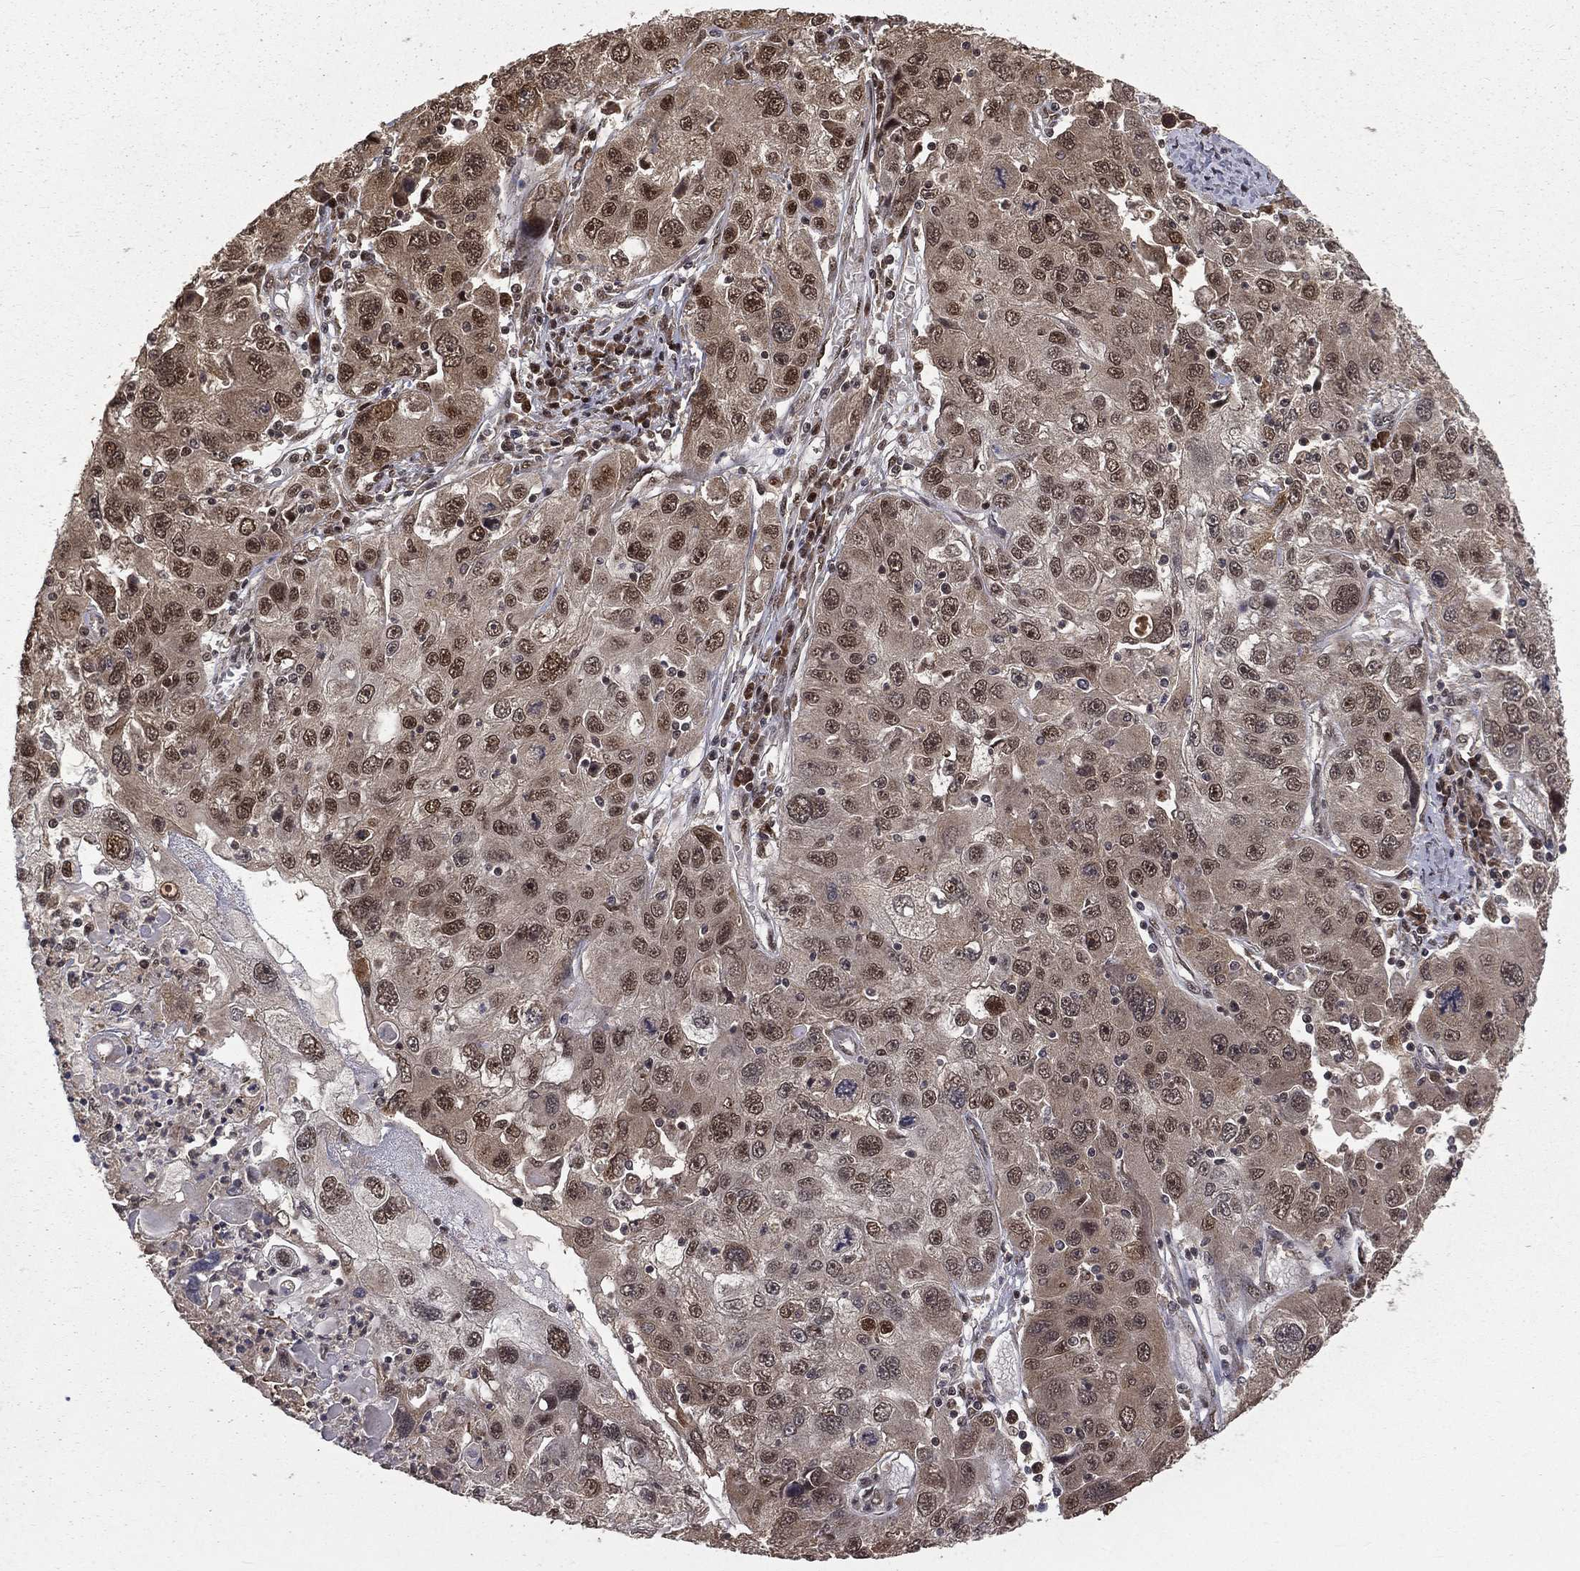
{"staining": {"intensity": "moderate", "quantity": "25%-75%", "location": "nuclear"}, "tissue": "stomach cancer", "cell_type": "Tumor cells", "image_type": "cancer", "snomed": [{"axis": "morphology", "description": "Adenocarcinoma, NOS"}, {"axis": "topography", "description": "Stomach"}], "caption": "High-power microscopy captured an immunohistochemistry micrograph of adenocarcinoma (stomach), revealing moderate nuclear expression in about 25%-75% of tumor cells.", "gene": "JMJD6", "patient": {"sex": "male", "age": 56}}